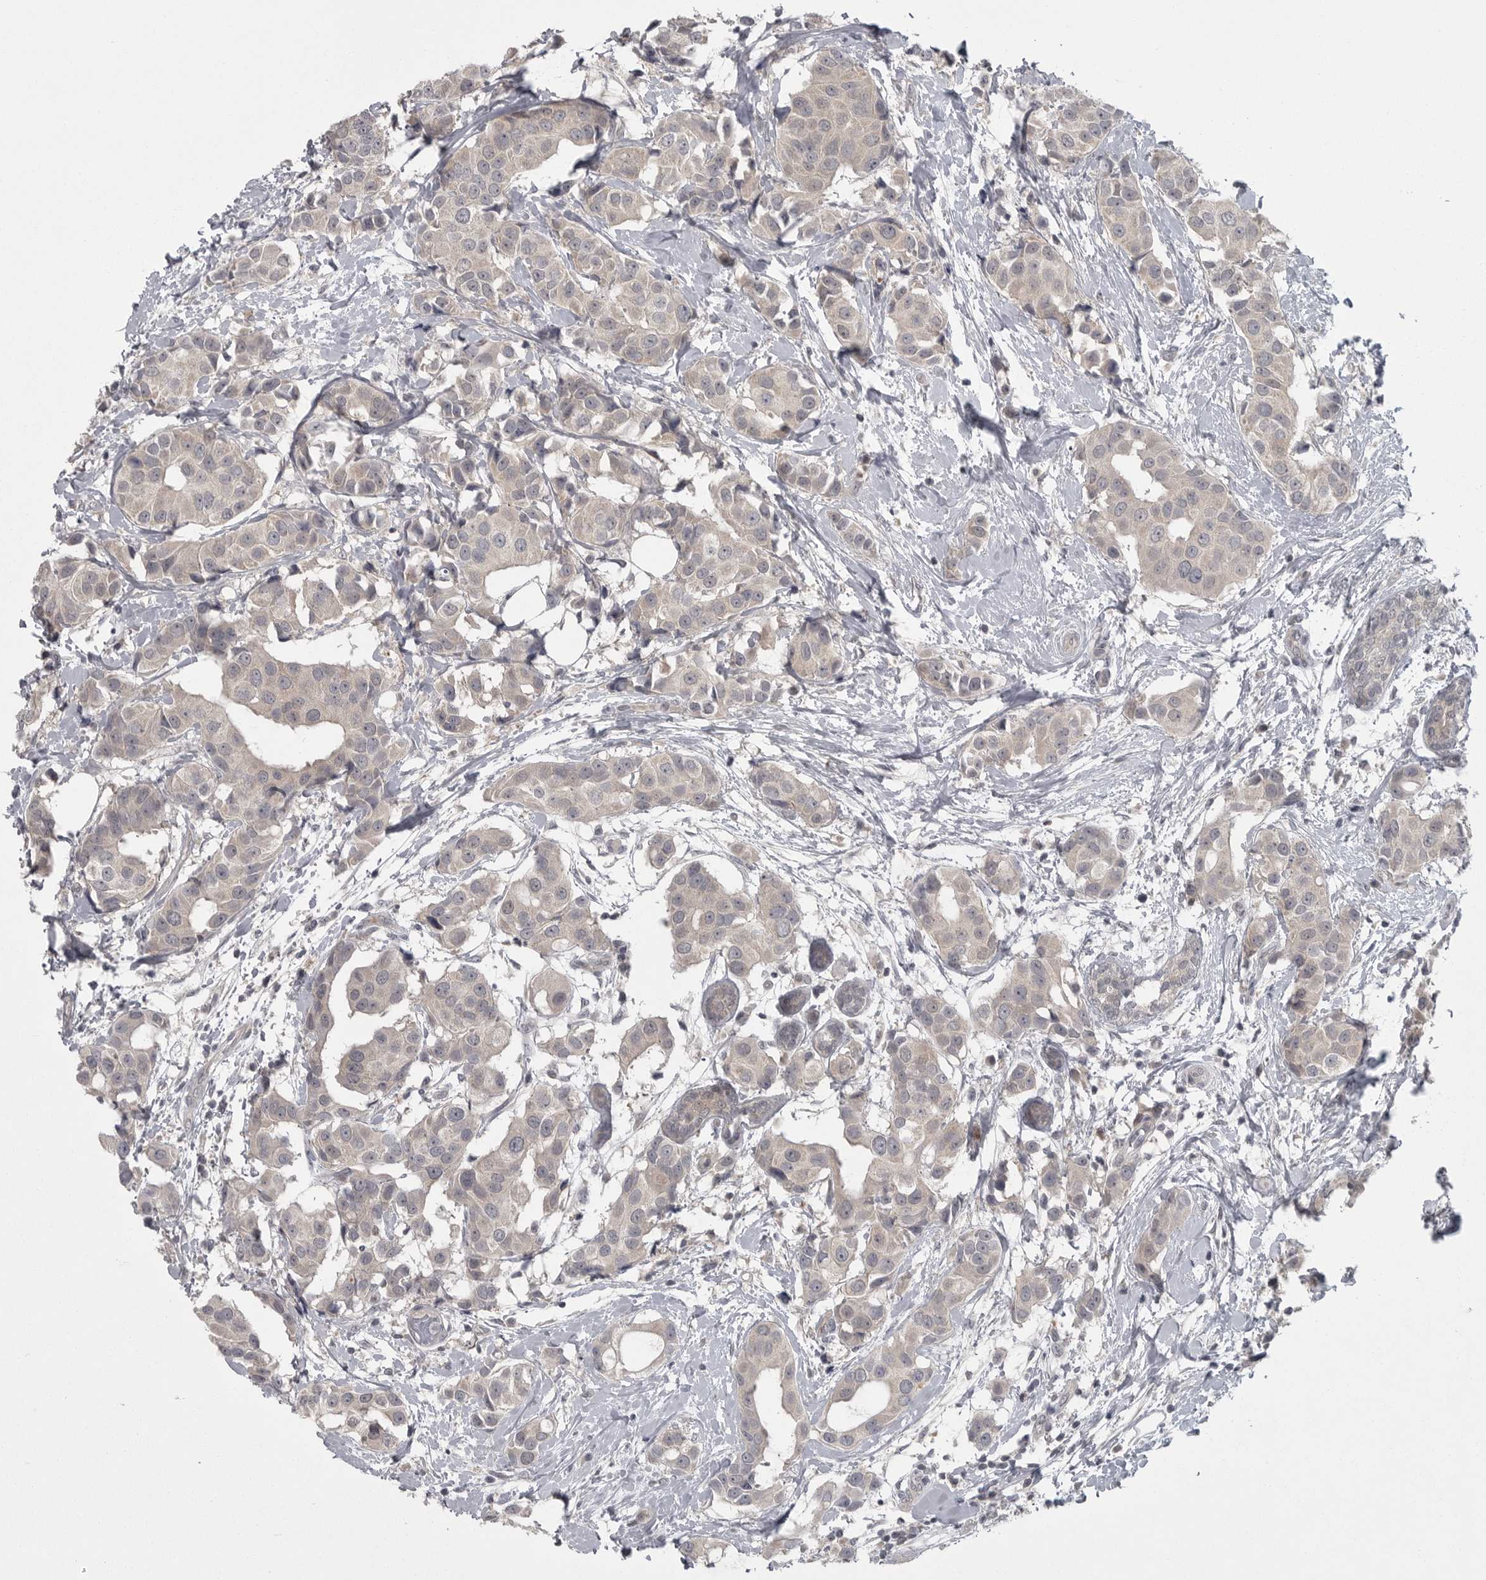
{"staining": {"intensity": "weak", "quantity": "25%-75%", "location": "cytoplasmic/membranous"}, "tissue": "breast cancer", "cell_type": "Tumor cells", "image_type": "cancer", "snomed": [{"axis": "morphology", "description": "Normal tissue, NOS"}, {"axis": "morphology", "description": "Duct carcinoma"}, {"axis": "topography", "description": "Breast"}], "caption": "A brown stain shows weak cytoplasmic/membranous positivity of a protein in human breast invasive ductal carcinoma tumor cells. The staining is performed using DAB brown chromogen to label protein expression. The nuclei are counter-stained blue using hematoxylin.", "gene": "PHF13", "patient": {"sex": "female", "age": 39}}